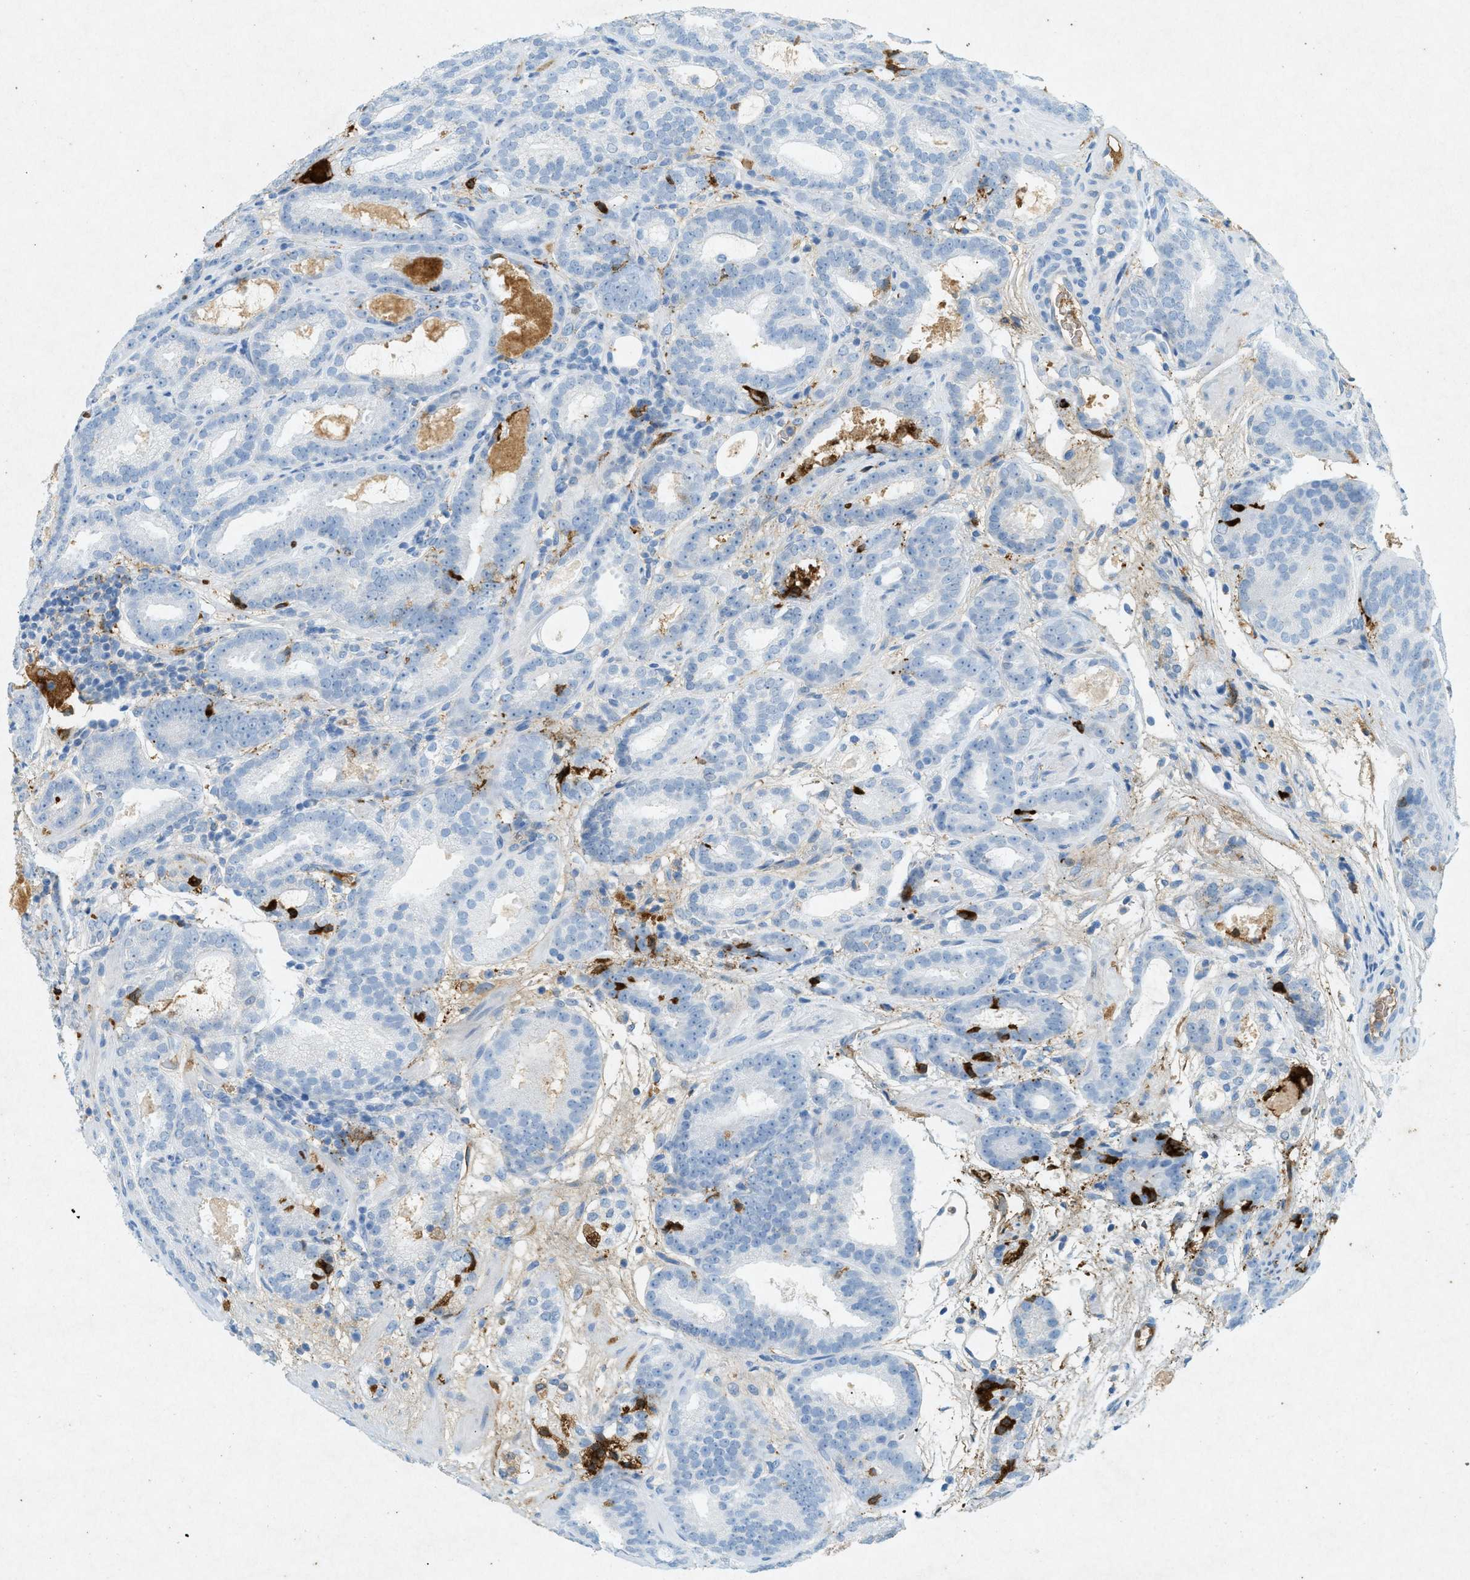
{"staining": {"intensity": "weak", "quantity": "<25%", "location": "cytoplasmic/membranous"}, "tissue": "prostate cancer", "cell_type": "Tumor cells", "image_type": "cancer", "snomed": [{"axis": "morphology", "description": "Adenocarcinoma, Low grade"}, {"axis": "topography", "description": "Prostate"}], "caption": "Protein analysis of prostate low-grade adenocarcinoma shows no significant staining in tumor cells.", "gene": "F2", "patient": {"sex": "male", "age": 69}}